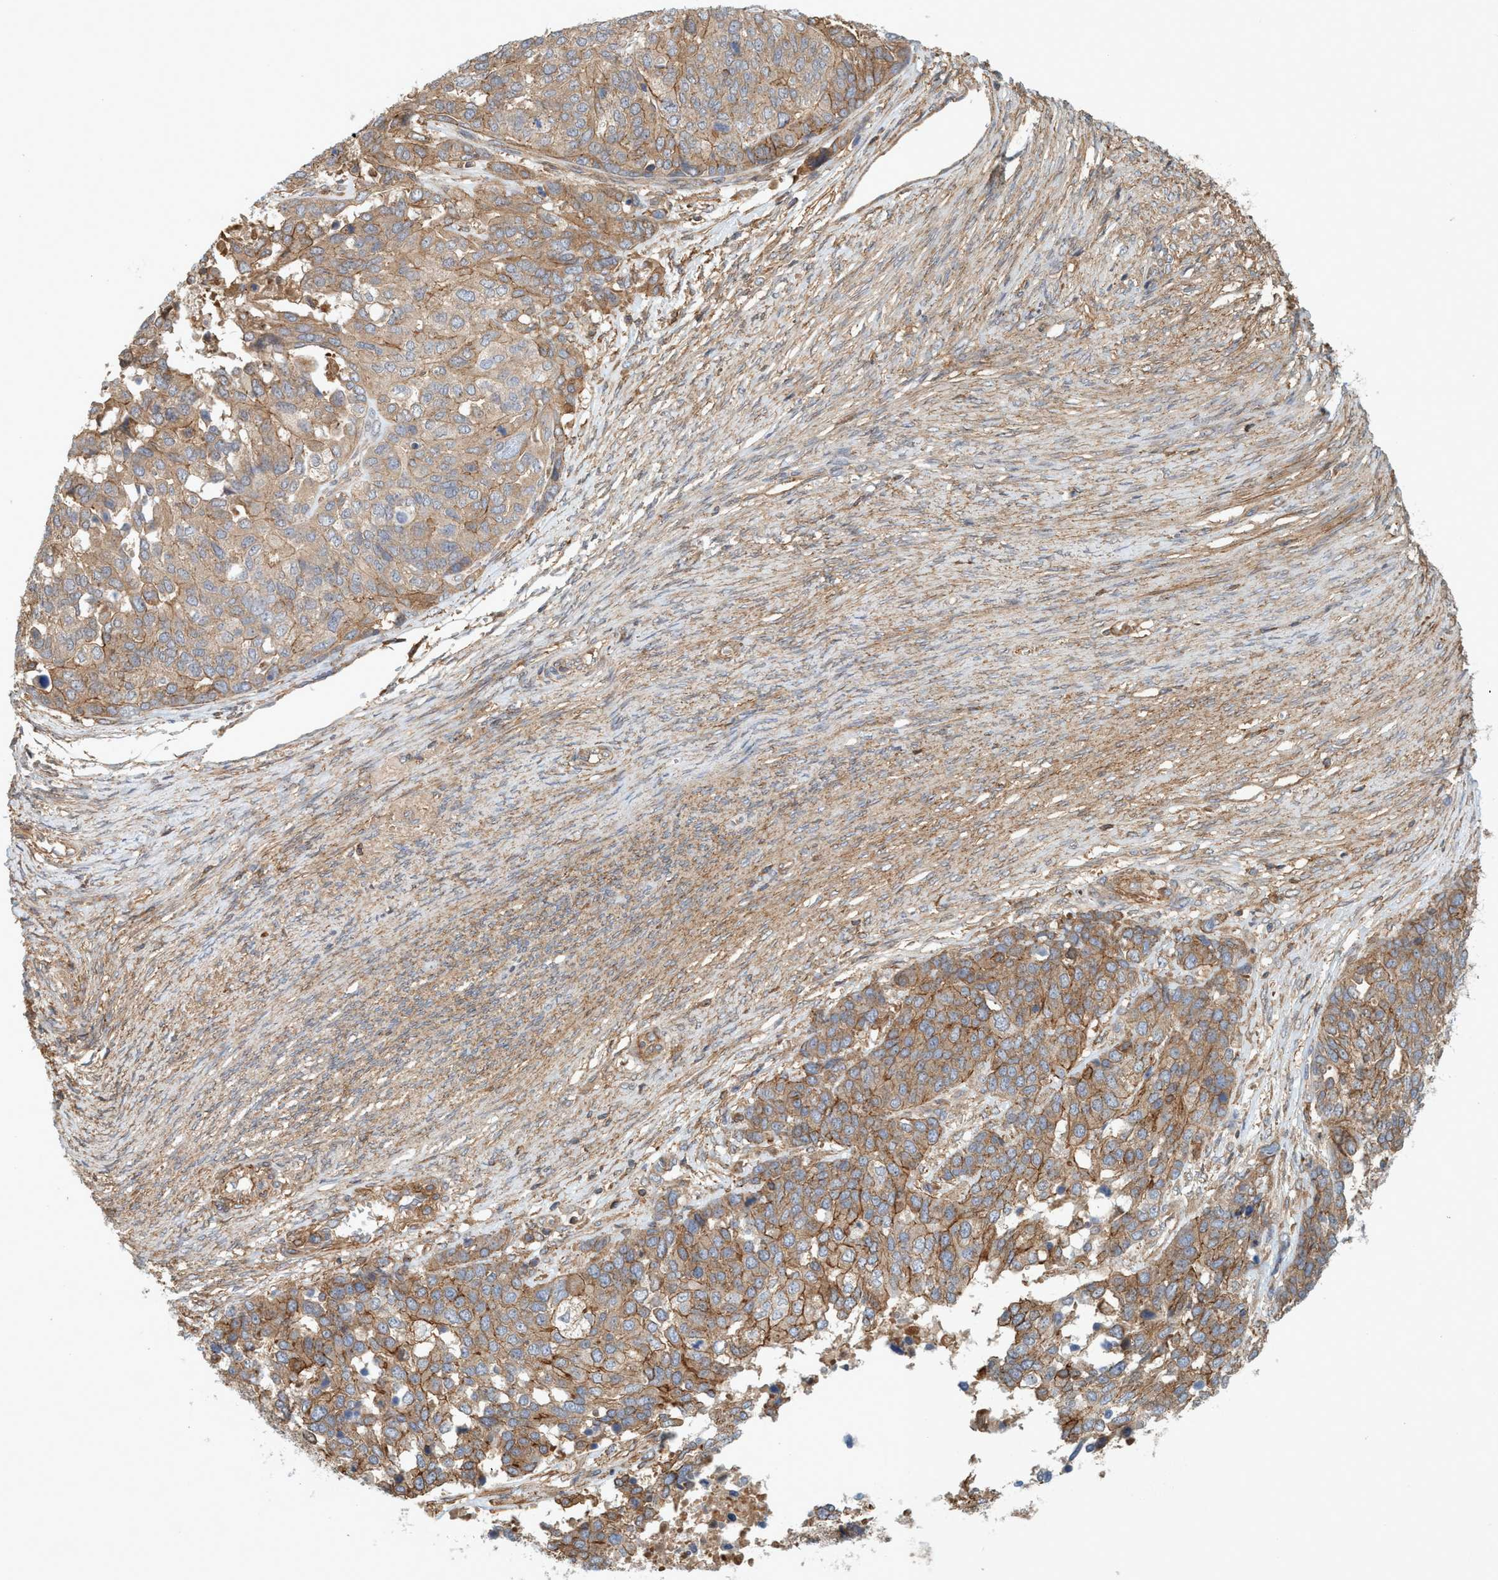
{"staining": {"intensity": "moderate", "quantity": ">75%", "location": "cytoplasmic/membranous"}, "tissue": "ovarian cancer", "cell_type": "Tumor cells", "image_type": "cancer", "snomed": [{"axis": "morphology", "description": "Cystadenocarcinoma, serous, NOS"}, {"axis": "topography", "description": "Ovary"}], "caption": "Ovarian serous cystadenocarcinoma tissue displays moderate cytoplasmic/membranous positivity in about >75% of tumor cells The staining was performed using DAB to visualize the protein expression in brown, while the nuclei were stained in blue with hematoxylin (Magnification: 20x).", "gene": "SPECC1", "patient": {"sex": "female", "age": 44}}